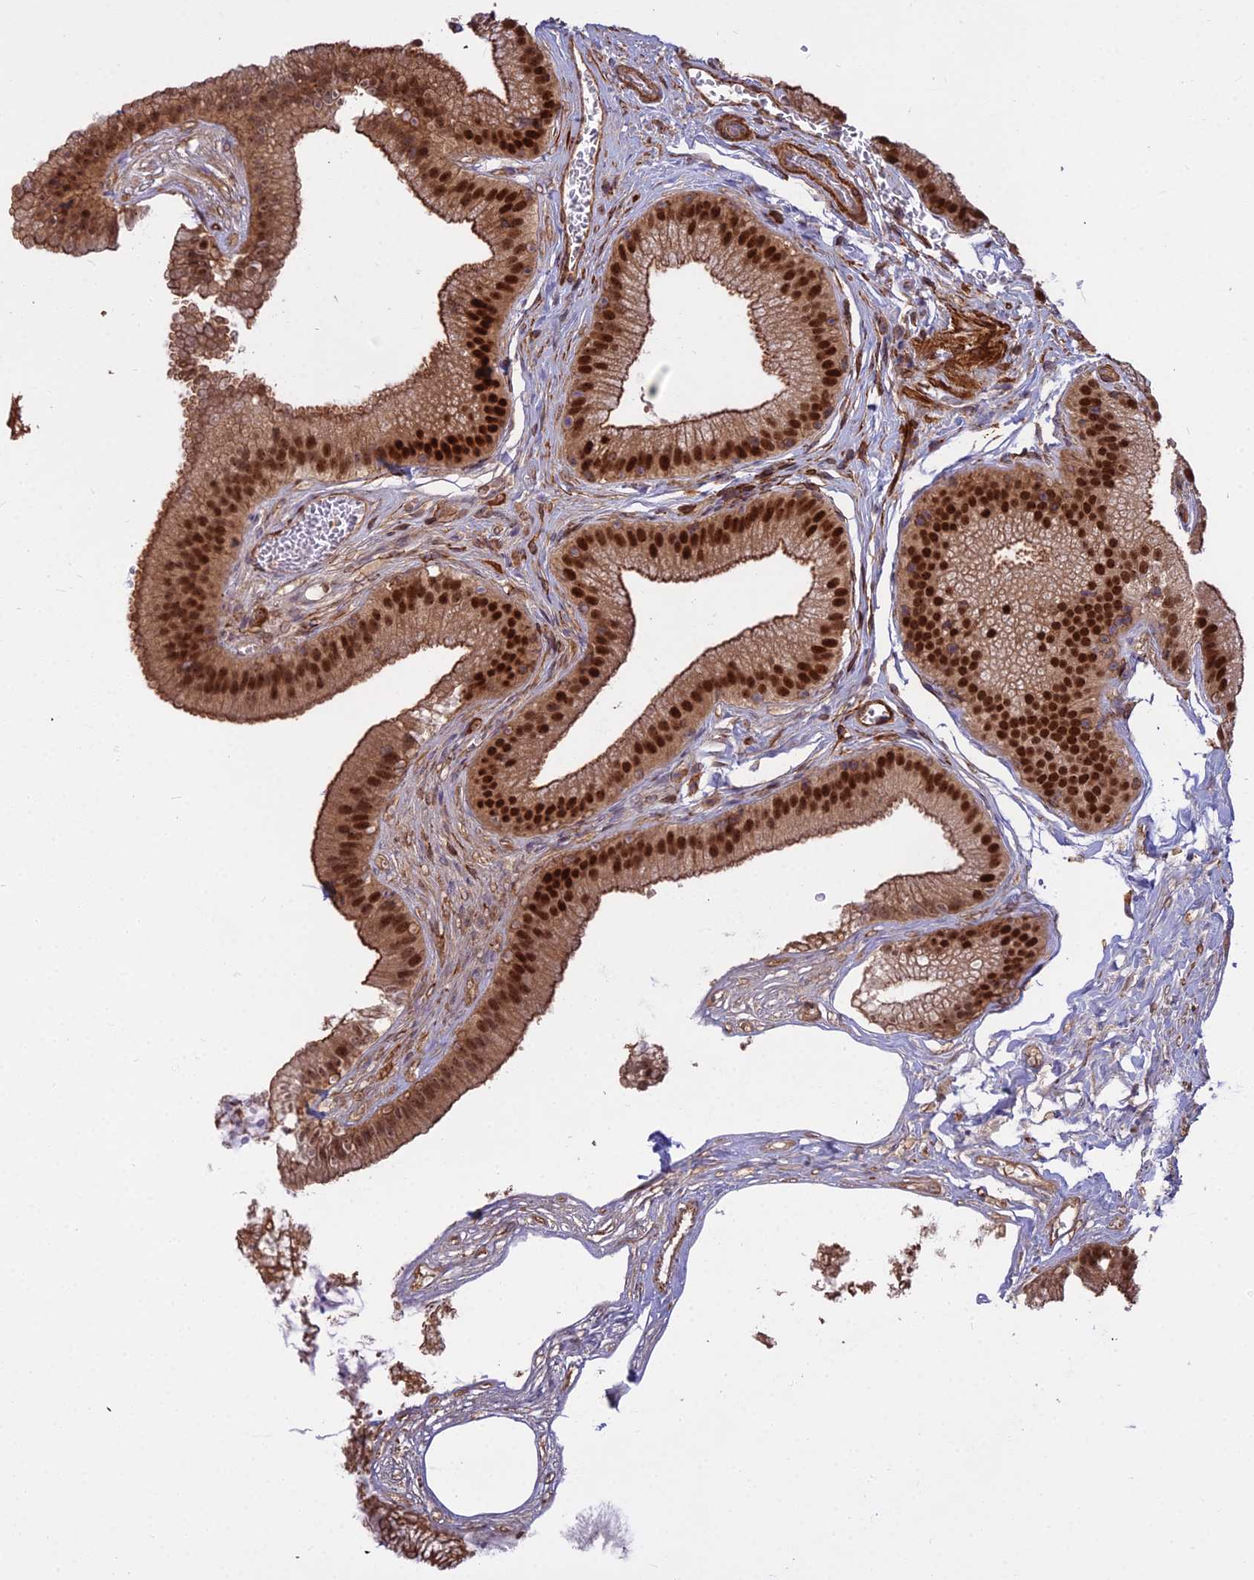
{"staining": {"intensity": "strong", "quantity": ">75%", "location": "cytoplasmic/membranous,nuclear"}, "tissue": "gallbladder", "cell_type": "Glandular cells", "image_type": "normal", "snomed": [{"axis": "morphology", "description": "Normal tissue, NOS"}, {"axis": "topography", "description": "Gallbladder"}], "caption": "Gallbladder stained for a protein (brown) reveals strong cytoplasmic/membranous,nuclear positive staining in about >75% of glandular cells.", "gene": "TCEA3", "patient": {"sex": "female", "age": 54}}